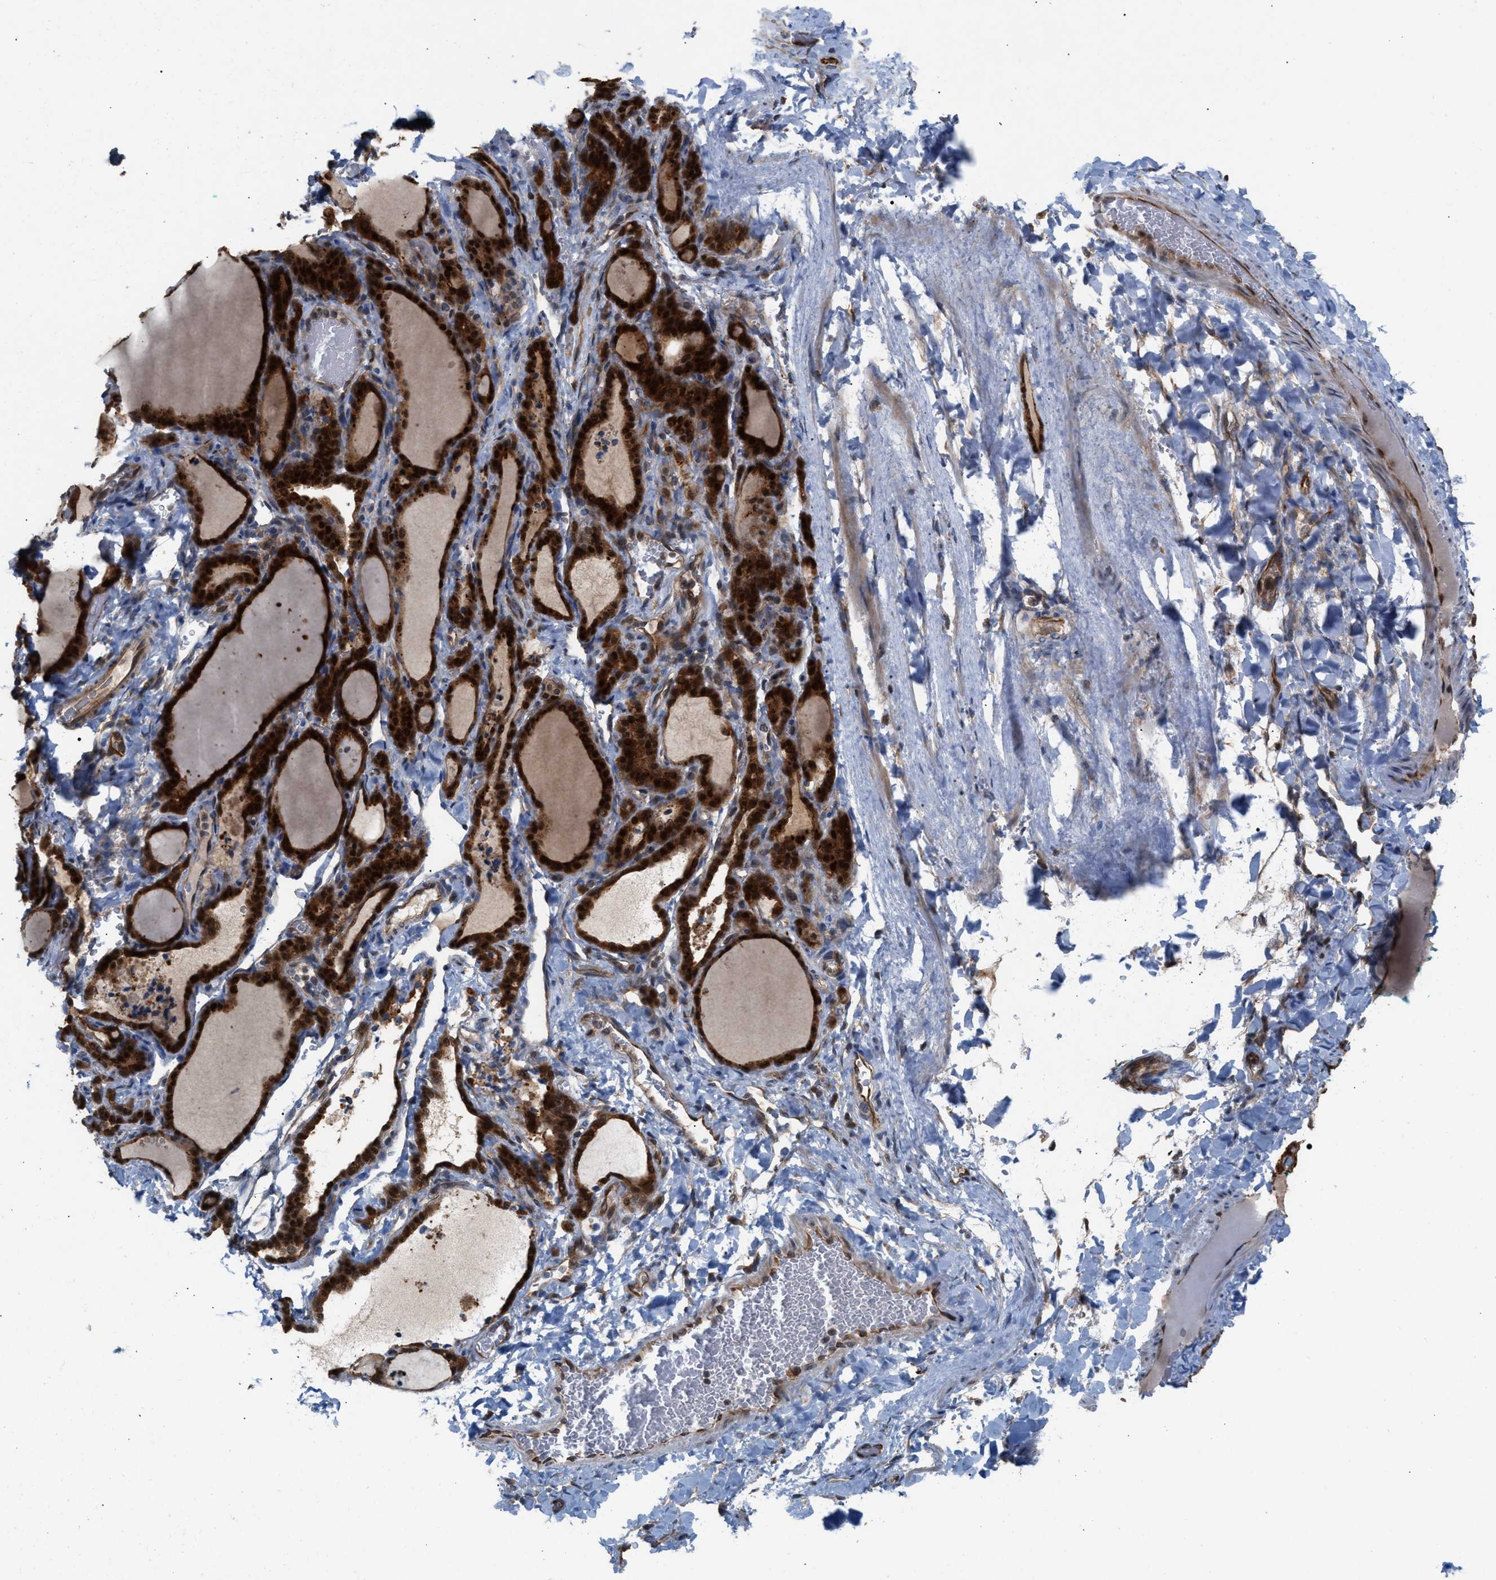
{"staining": {"intensity": "strong", "quantity": ">75%", "location": "cytoplasmic/membranous,nuclear"}, "tissue": "thyroid gland", "cell_type": "Glandular cells", "image_type": "normal", "snomed": [{"axis": "morphology", "description": "Normal tissue, NOS"}, {"axis": "topography", "description": "Thyroid gland"}], "caption": "Strong cytoplasmic/membranous,nuclear staining is identified in approximately >75% of glandular cells in benign thyroid gland. (DAB (3,3'-diaminobenzidine) IHC with brightfield microscopy, high magnification).", "gene": "GLOD4", "patient": {"sex": "female", "age": 28}}